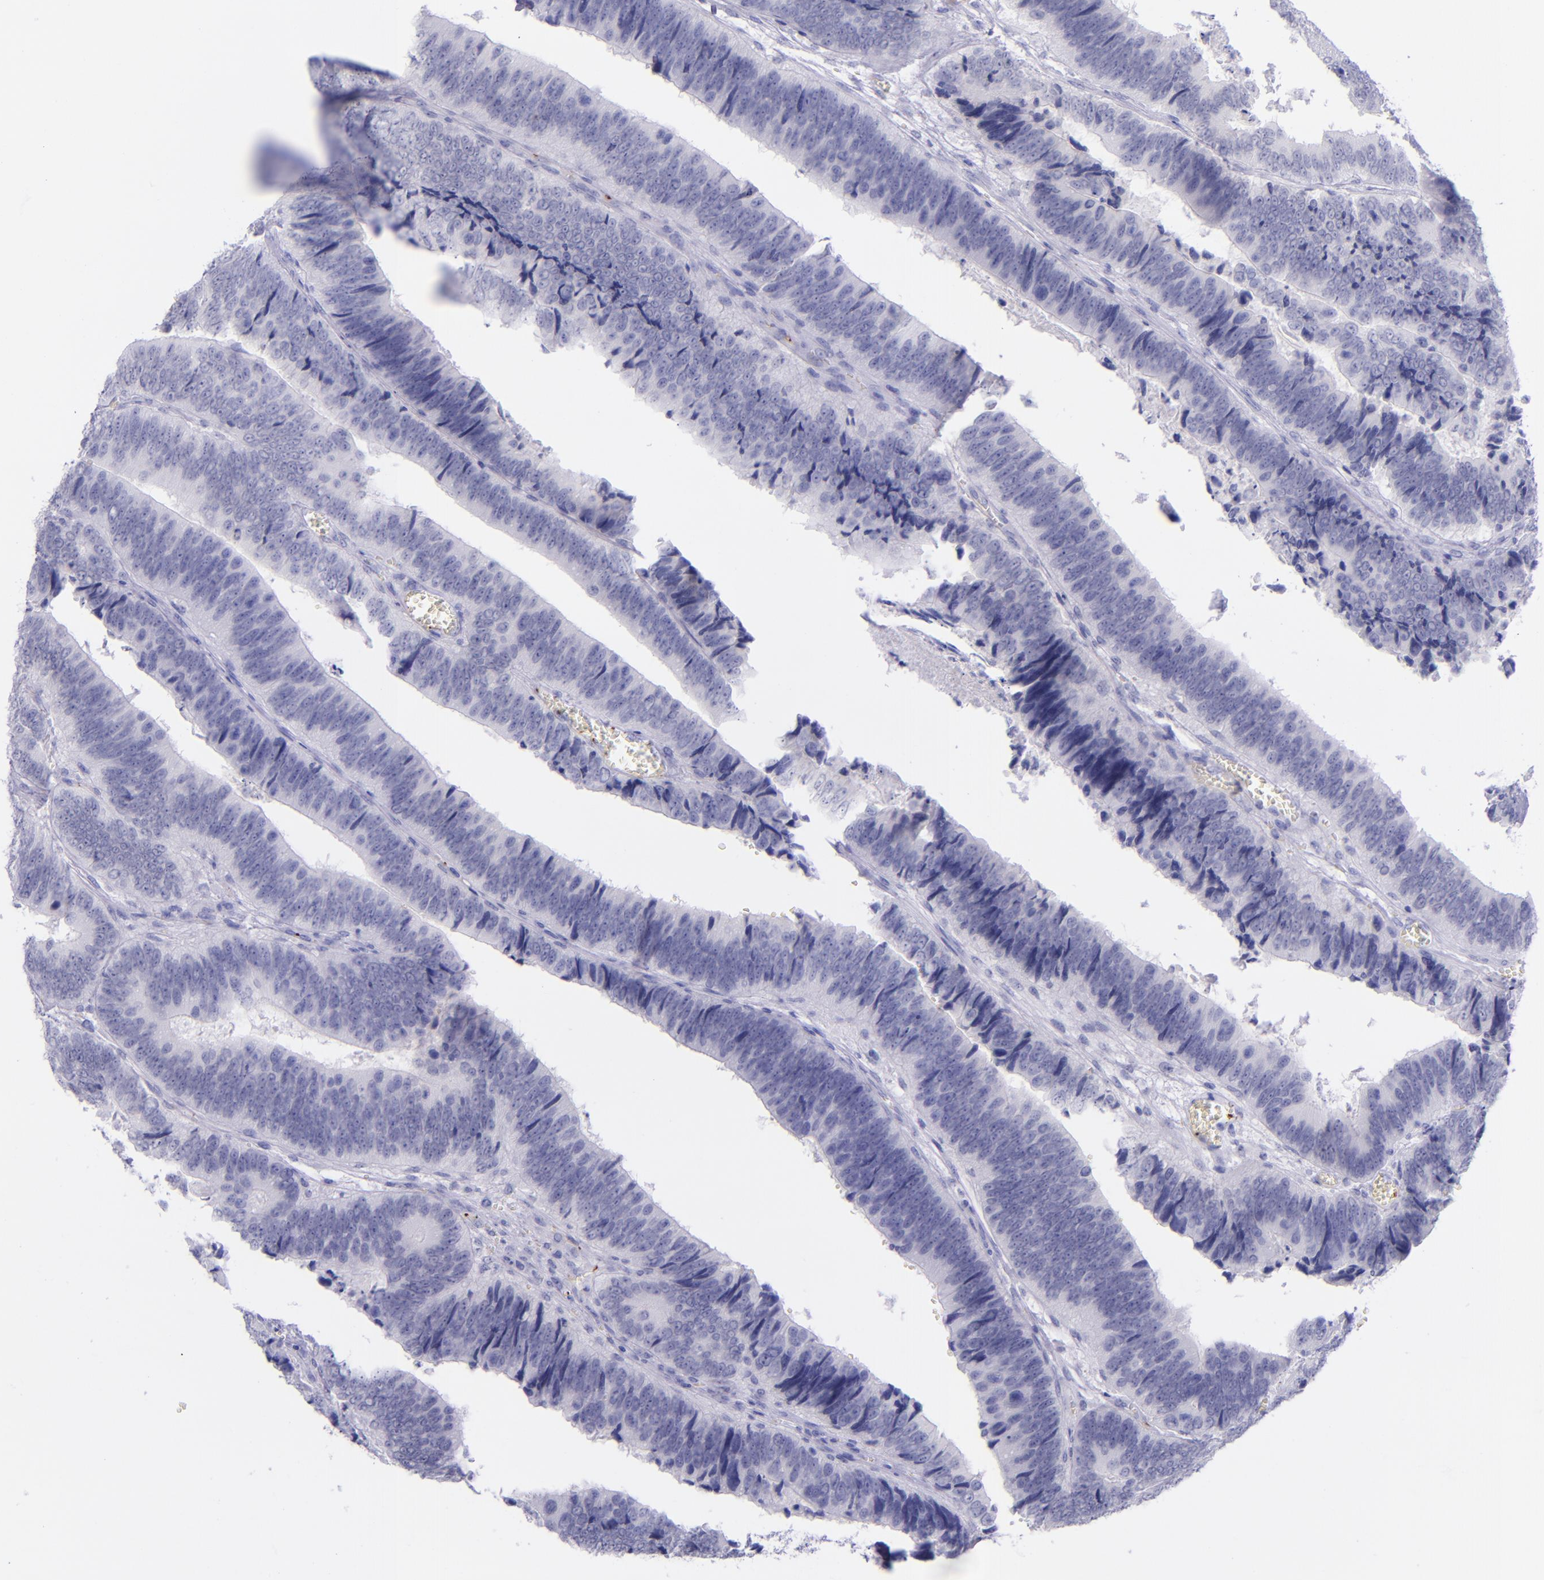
{"staining": {"intensity": "negative", "quantity": "none", "location": "none"}, "tissue": "colorectal cancer", "cell_type": "Tumor cells", "image_type": "cancer", "snomed": [{"axis": "morphology", "description": "Adenocarcinoma, NOS"}, {"axis": "topography", "description": "Colon"}], "caption": "Immunohistochemistry of human colorectal cancer displays no positivity in tumor cells.", "gene": "SELE", "patient": {"sex": "male", "age": 72}}